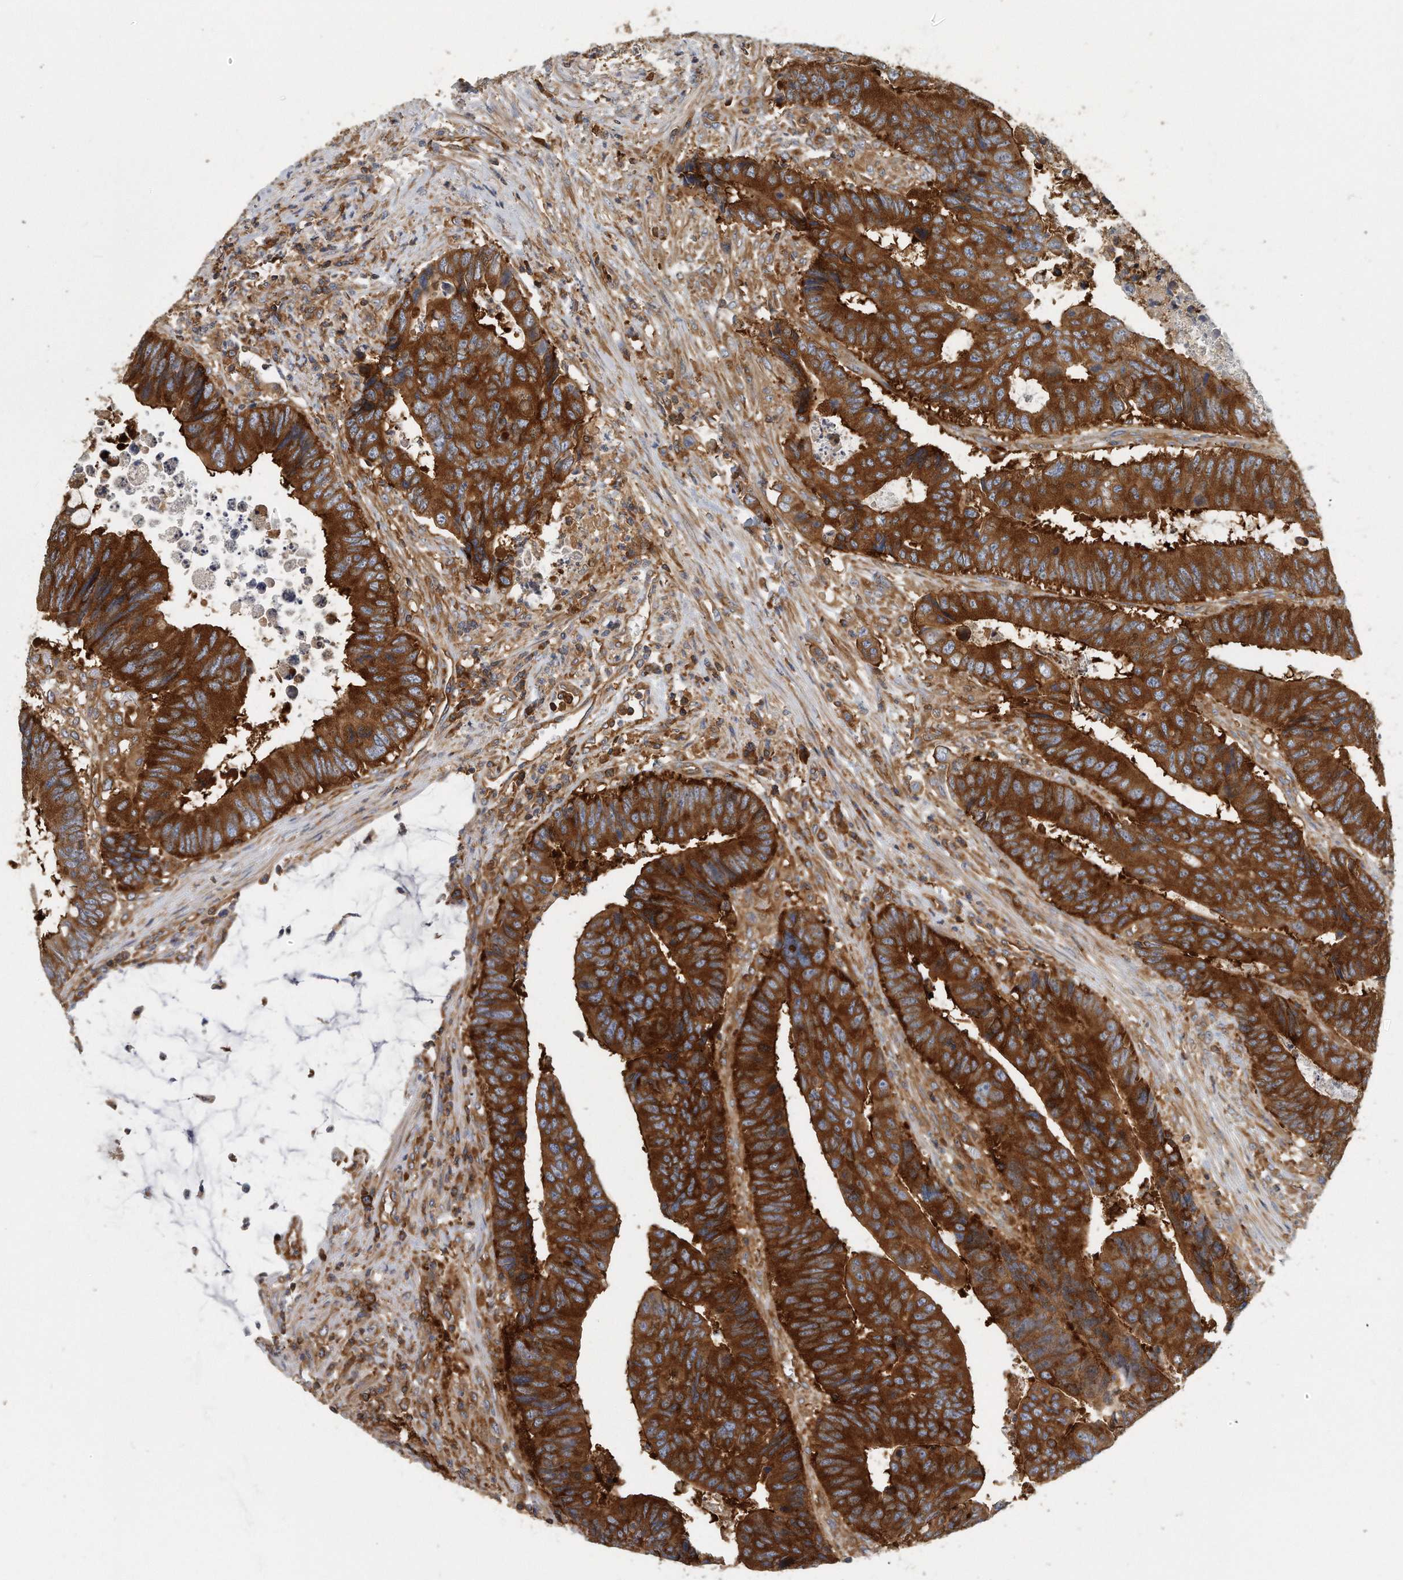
{"staining": {"intensity": "strong", "quantity": ">75%", "location": "cytoplasmic/membranous"}, "tissue": "colorectal cancer", "cell_type": "Tumor cells", "image_type": "cancer", "snomed": [{"axis": "morphology", "description": "Adenocarcinoma, NOS"}, {"axis": "topography", "description": "Rectum"}], "caption": "Immunohistochemistry (IHC) micrograph of neoplastic tissue: human colorectal cancer stained using immunohistochemistry (IHC) displays high levels of strong protein expression localized specifically in the cytoplasmic/membranous of tumor cells, appearing as a cytoplasmic/membranous brown color.", "gene": "EIF3I", "patient": {"sex": "male", "age": 84}}